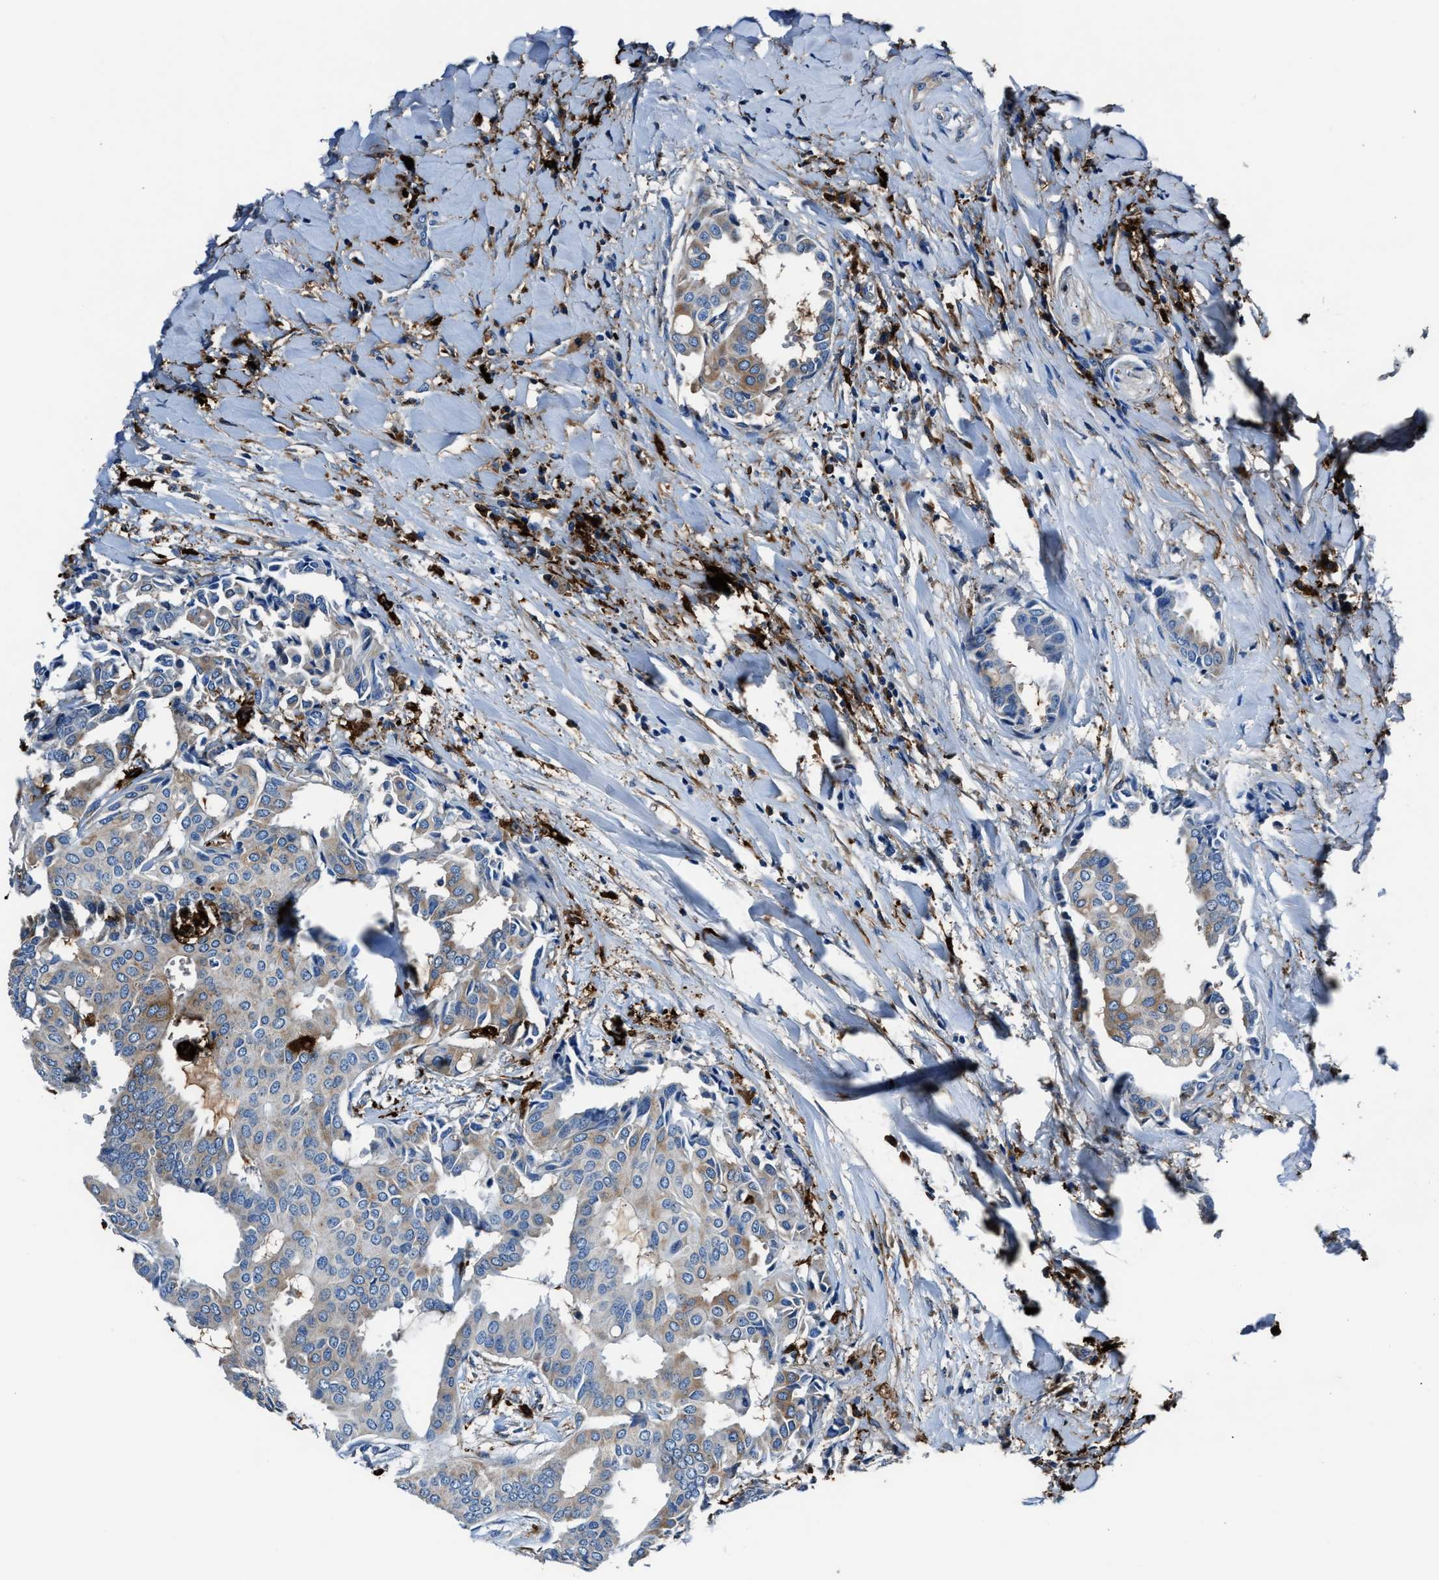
{"staining": {"intensity": "weak", "quantity": "25%-75%", "location": "cytoplasmic/membranous"}, "tissue": "head and neck cancer", "cell_type": "Tumor cells", "image_type": "cancer", "snomed": [{"axis": "morphology", "description": "Adenocarcinoma, NOS"}, {"axis": "topography", "description": "Salivary gland"}, {"axis": "topography", "description": "Head-Neck"}], "caption": "A brown stain highlights weak cytoplasmic/membranous expression of a protein in head and neck cancer (adenocarcinoma) tumor cells.", "gene": "FTL", "patient": {"sex": "female", "age": 59}}